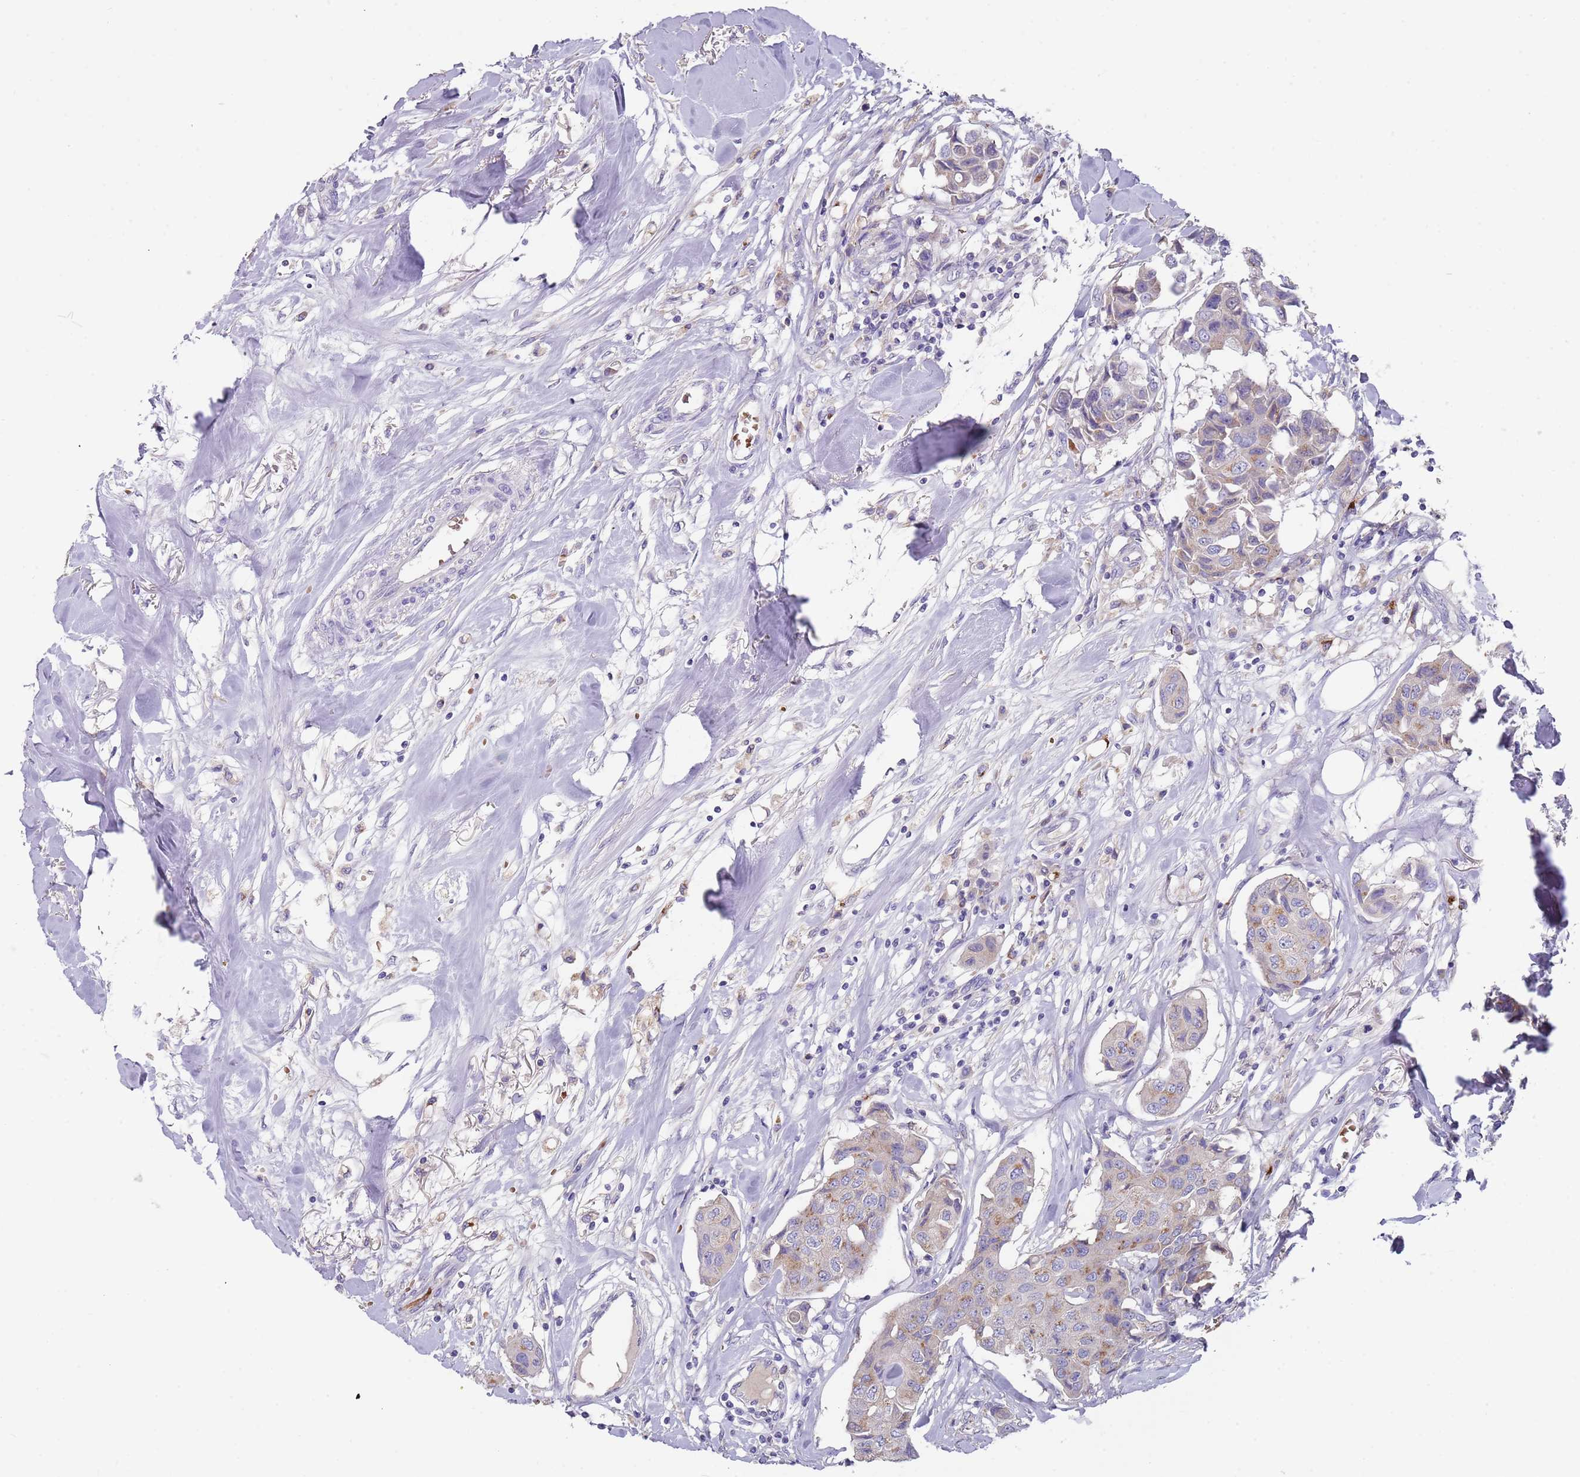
{"staining": {"intensity": "weak", "quantity": "<25%", "location": "cytoplasmic/membranous"}, "tissue": "breast cancer", "cell_type": "Tumor cells", "image_type": "cancer", "snomed": [{"axis": "morphology", "description": "Duct carcinoma"}, {"axis": "topography", "description": "Breast"}], "caption": "An immunohistochemistry (IHC) photomicrograph of intraductal carcinoma (breast) is shown. There is no staining in tumor cells of intraductal carcinoma (breast).", "gene": "TMEM251", "patient": {"sex": "female", "age": 80}}